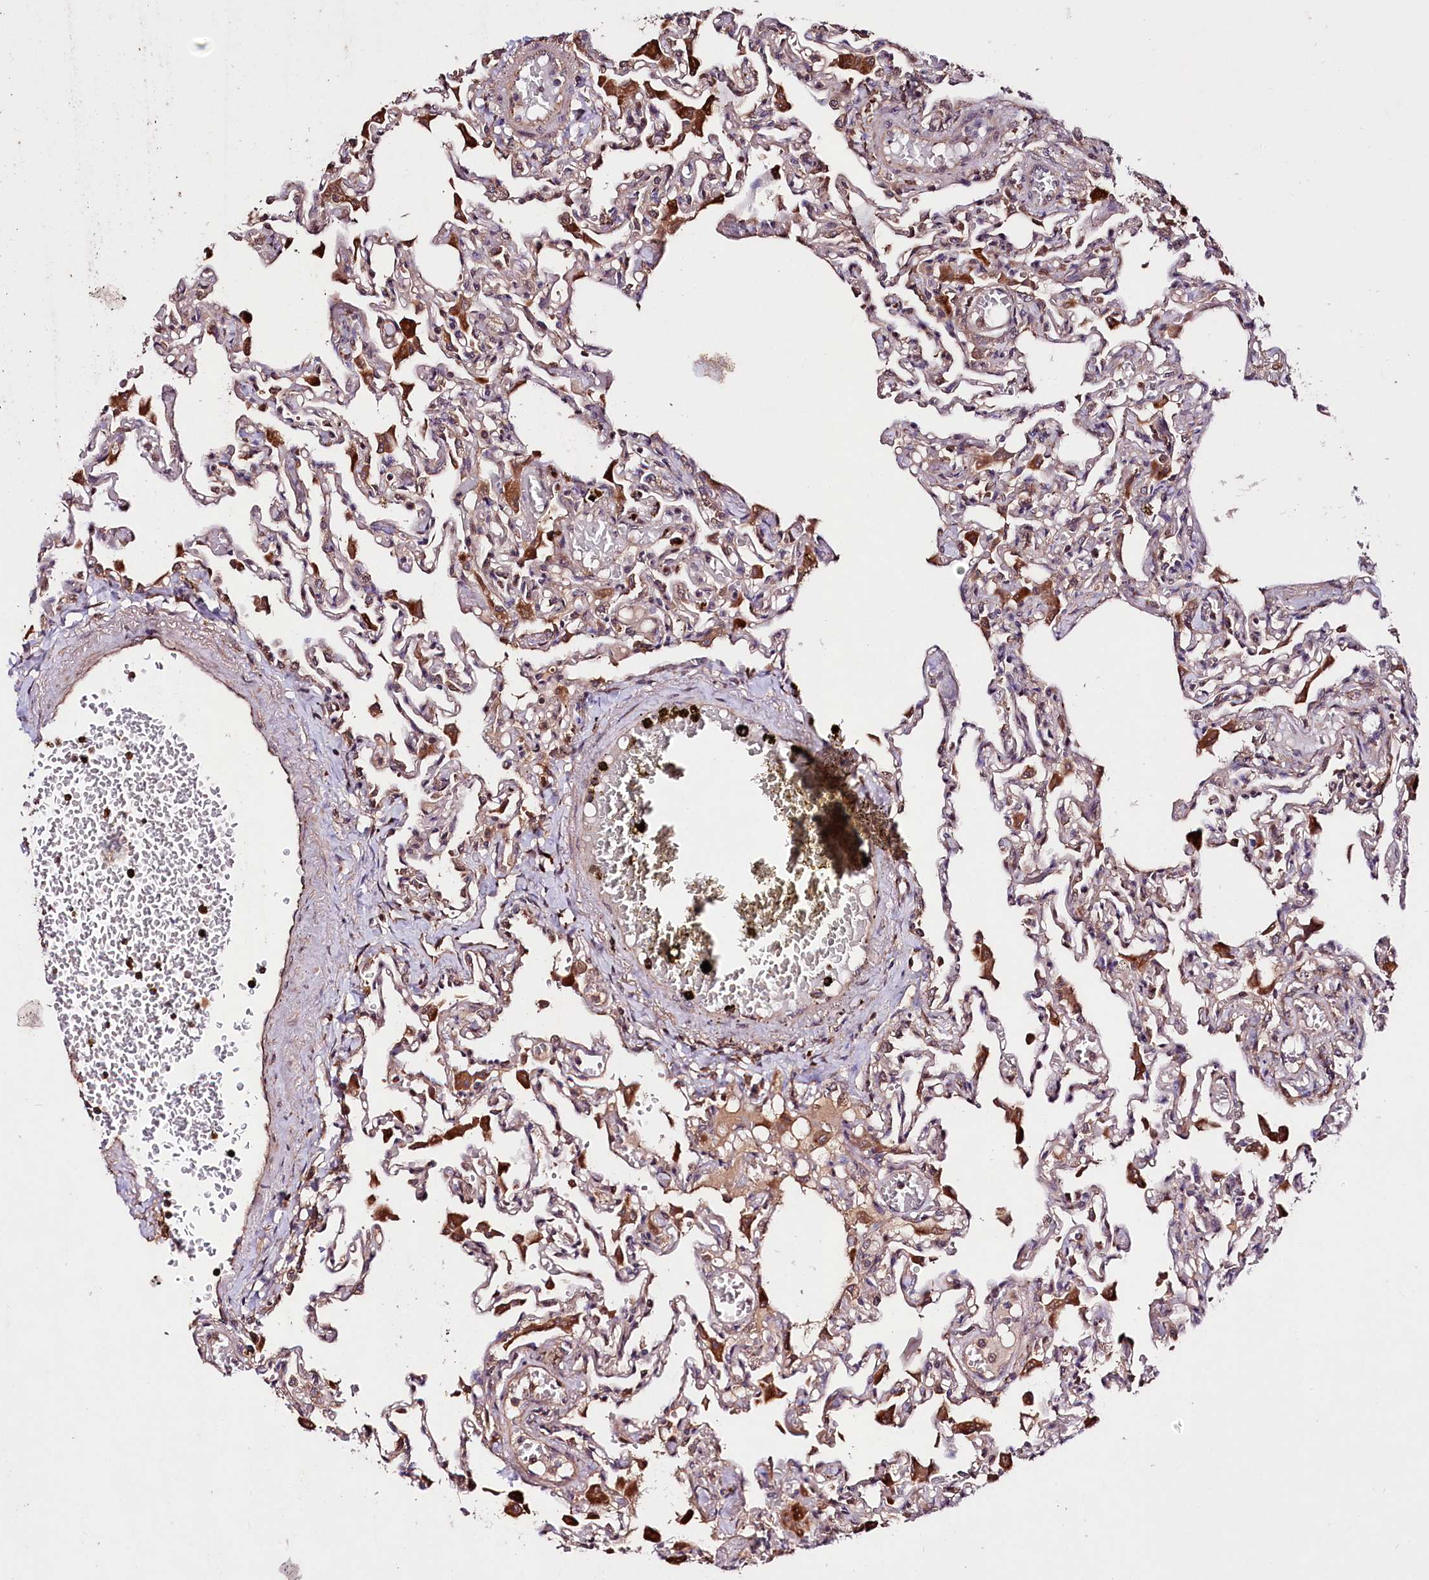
{"staining": {"intensity": "weak", "quantity": "25%-75%", "location": "cytoplasmic/membranous,nuclear"}, "tissue": "lung", "cell_type": "Alveolar cells", "image_type": "normal", "snomed": [{"axis": "morphology", "description": "Normal tissue, NOS"}, {"axis": "topography", "description": "Bronchus"}, {"axis": "topography", "description": "Lung"}], "caption": "Immunohistochemistry (IHC) (DAB (3,3'-diaminobenzidine)) staining of unremarkable human lung demonstrates weak cytoplasmic/membranous,nuclear protein positivity in about 25%-75% of alveolar cells. Nuclei are stained in blue.", "gene": "TNPO3", "patient": {"sex": "female", "age": 49}}